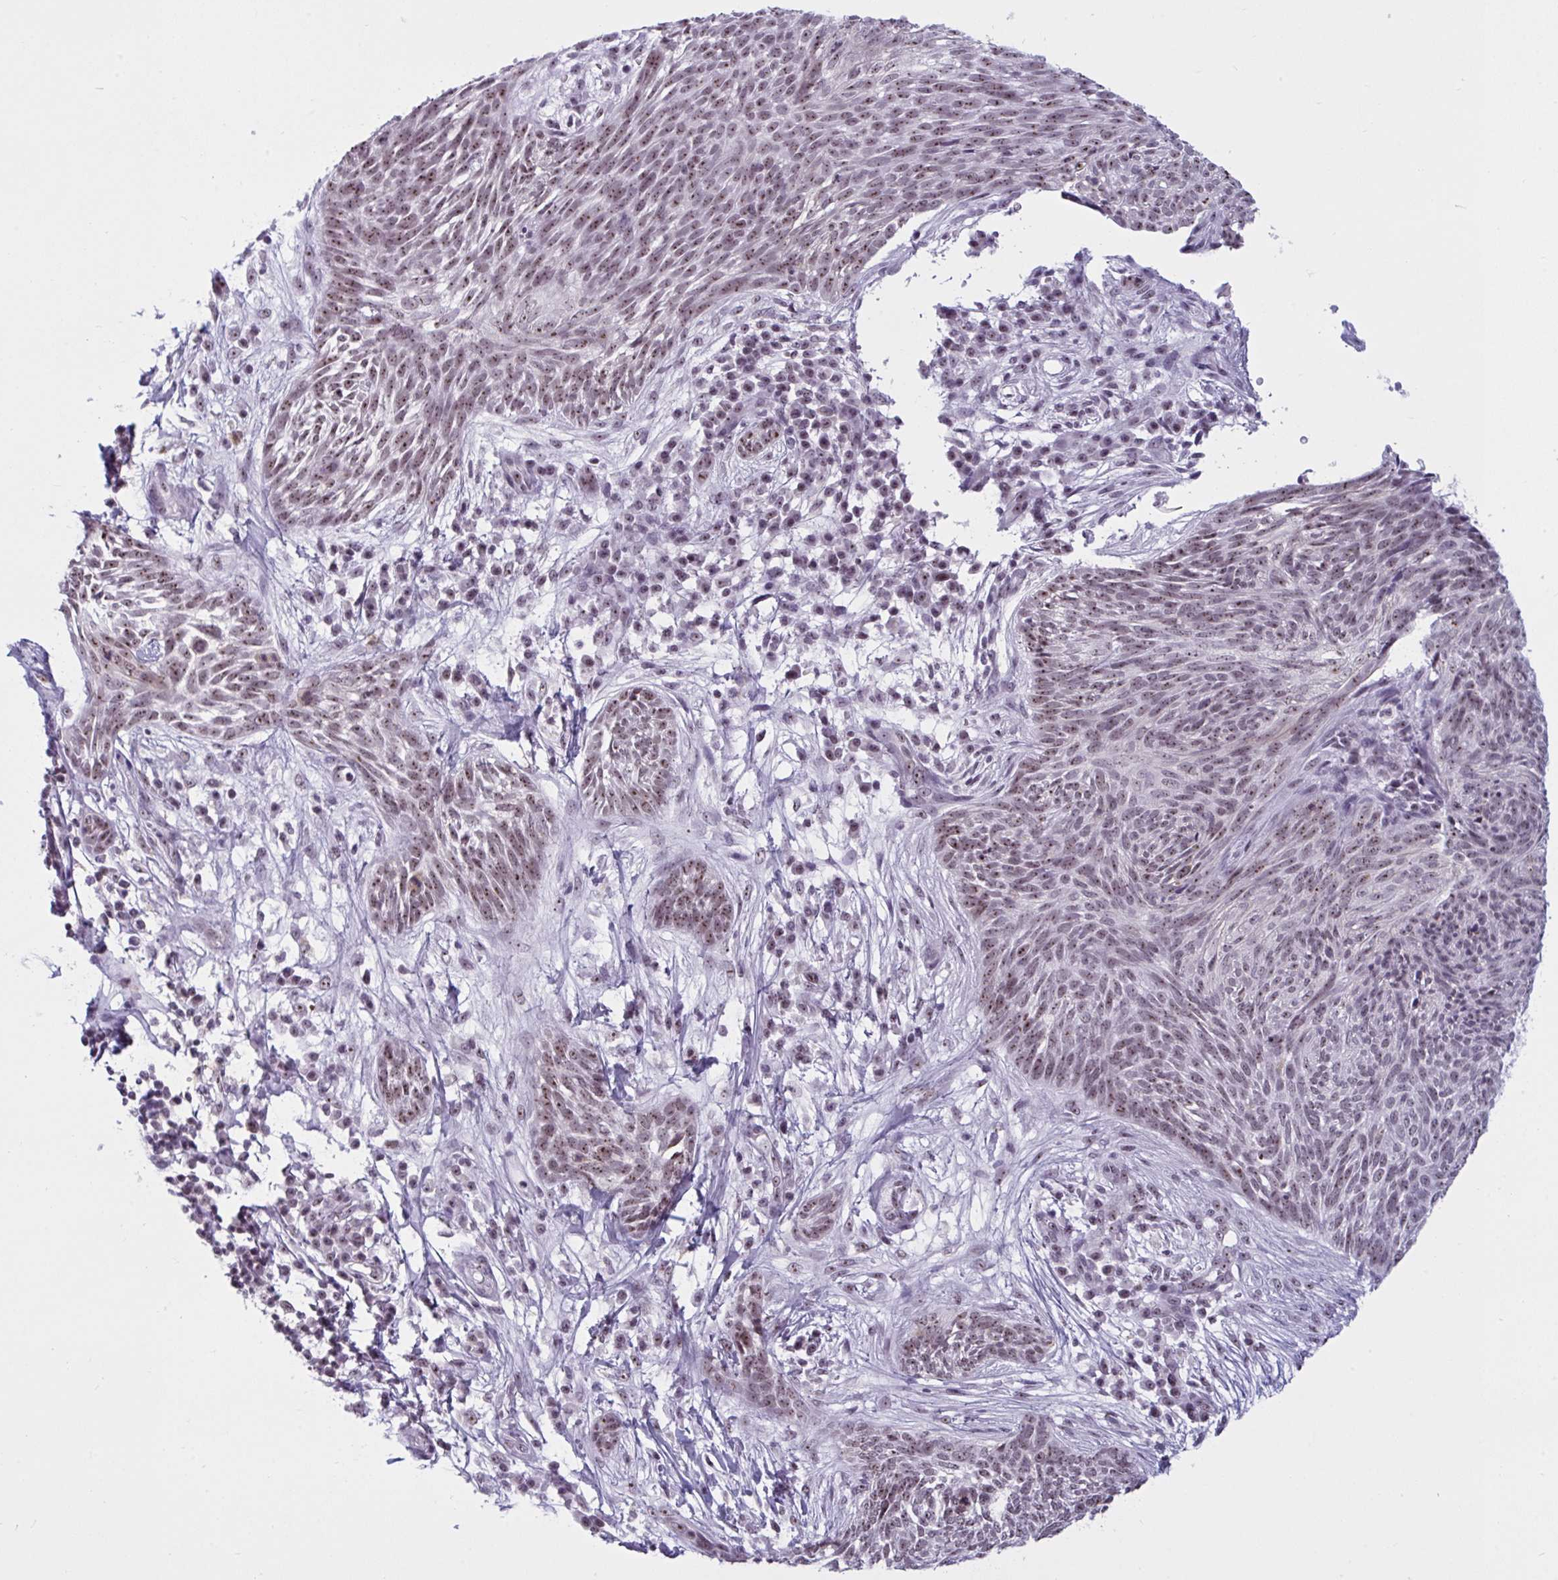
{"staining": {"intensity": "moderate", "quantity": ">75%", "location": "nuclear"}, "tissue": "skin cancer", "cell_type": "Tumor cells", "image_type": "cancer", "snomed": [{"axis": "morphology", "description": "Basal cell carcinoma"}, {"axis": "topography", "description": "Skin"}, {"axis": "topography", "description": "Skin, foot"}], "caption": "Moderate nuclear protein expression is present in approximately >75% of tumor cells in skin basal cell carcinoma.", "gene": "TGM6", "patient": {"sex": "female", "age": 86}}